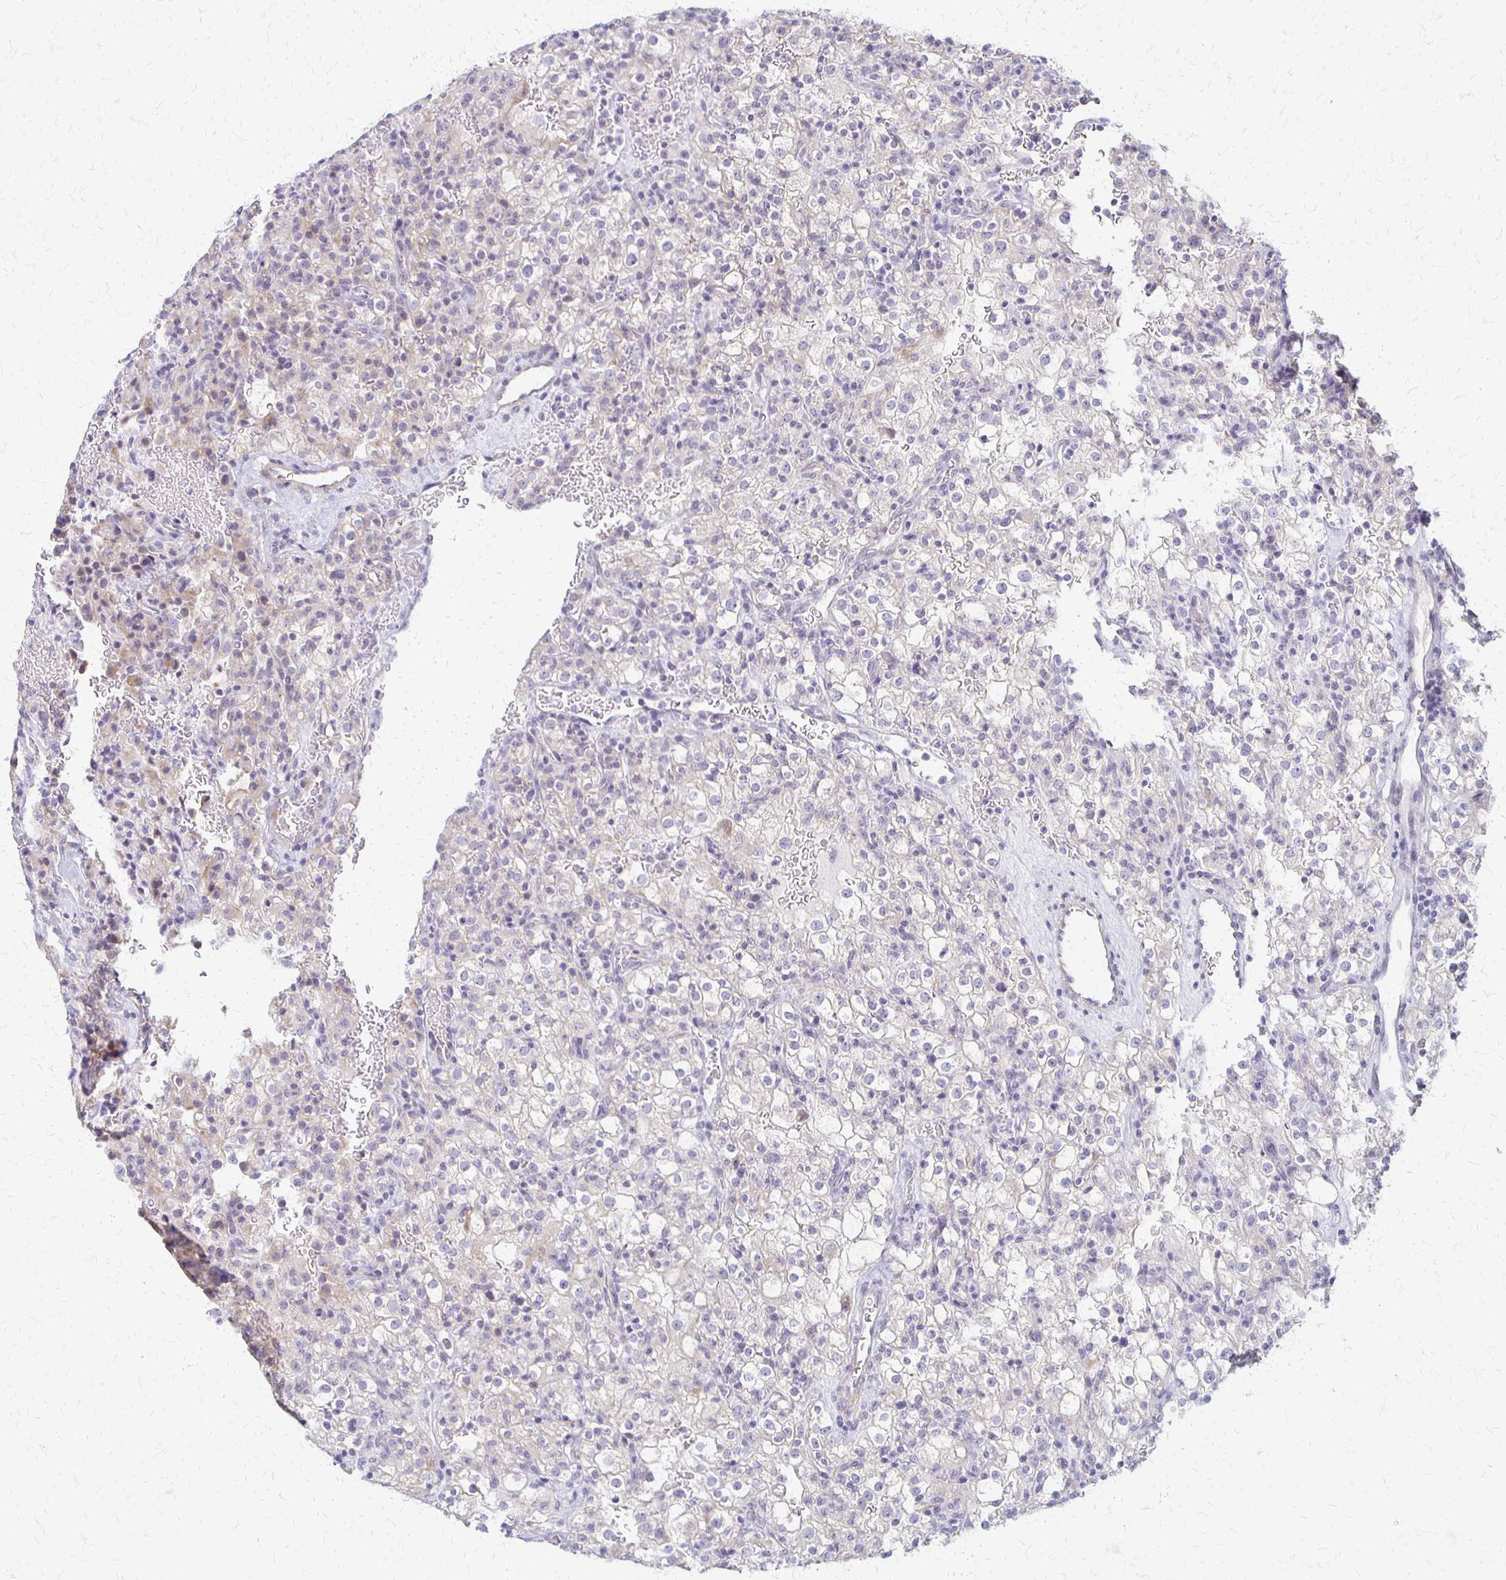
{"staining": {"intensity": "weak", "quantity": "<25%", "location": "cytoplasmic/membranous"}, "tissue": "renal cancer", "cell_type": "Tumor cells", "image_type": "cancer", "snomed": [{"axis": "morphology", "description": "Adenocarcinoma, NOS"}, {"axis": "topography", "description": "Kidney"}], "caption": "Immunohistochemistry (IHC) image of neoplastic tissue: human renal cancer stained with DAB exhibits no significant protein positivity in tumor cells.", "gene": "RHOC", "patient": {"sex": "female", "age": 74}}